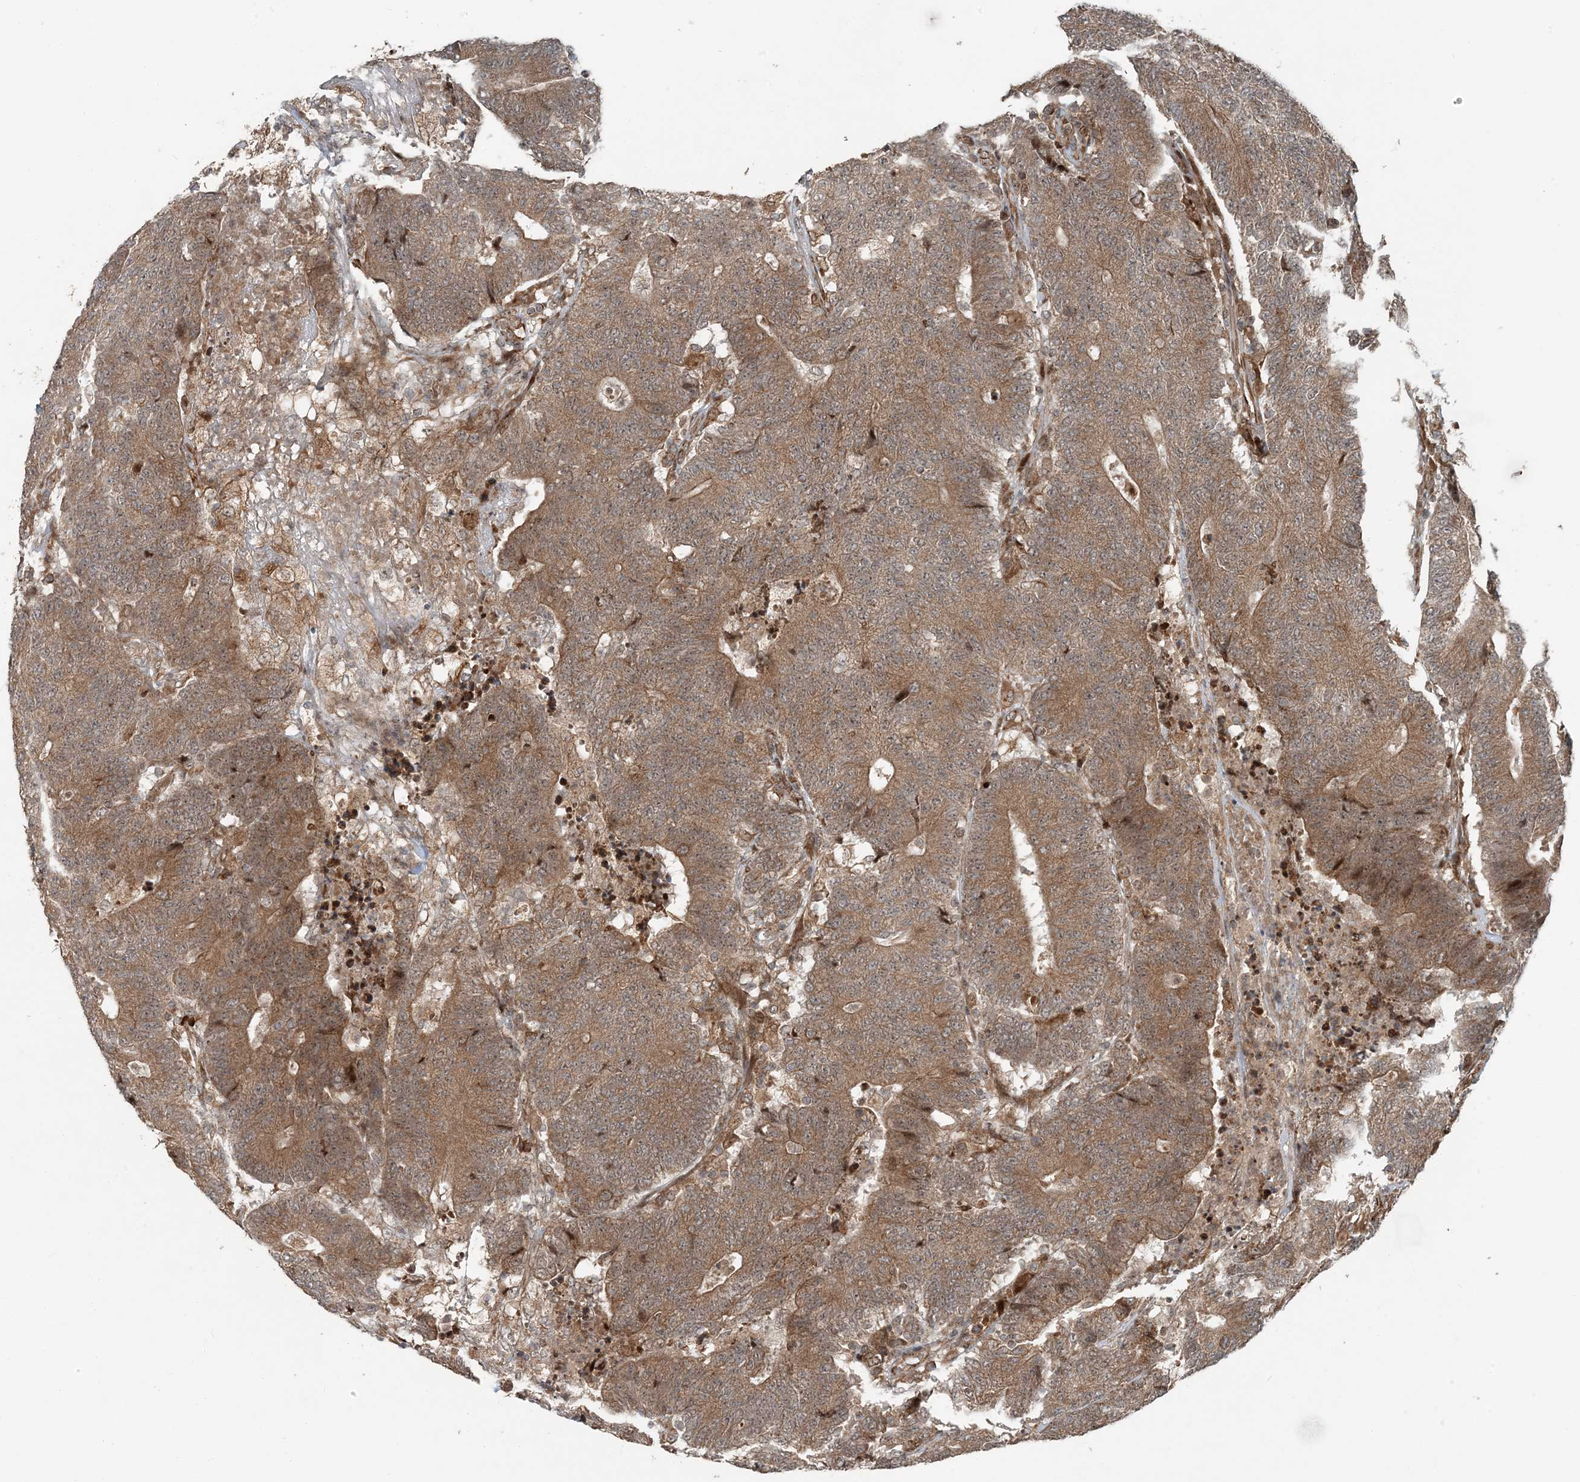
{"staining": {"intensity": "moderate", "quantity": ">75%", "location": "cytoplasmic/membranous"}, "tissue": "colorectal cancer", "cell_type": "Tumor cells", "image_type": "cancer", "snomed": [{"axis": "morphology", "description": "Normal tissue, NOS"}, {"axis": "morphology", "description": "Adenocarcinoma, NOS"}, {"axis": "topography", "description": "Colon"}], "caption": "Protein staining of colorectal cancer (adenocarcinoma) tissue exhibits moderate cytoplasmic/membranous expression in approximately >75% of tumor cells. The staining was performed using DAB to visualize the protein expression in brown, while the nuclei were stained in blue with hematoxylin (Magnification: 20x).", "gene": "EDEM2", "patient": {"sex": "female", "age": 75}}